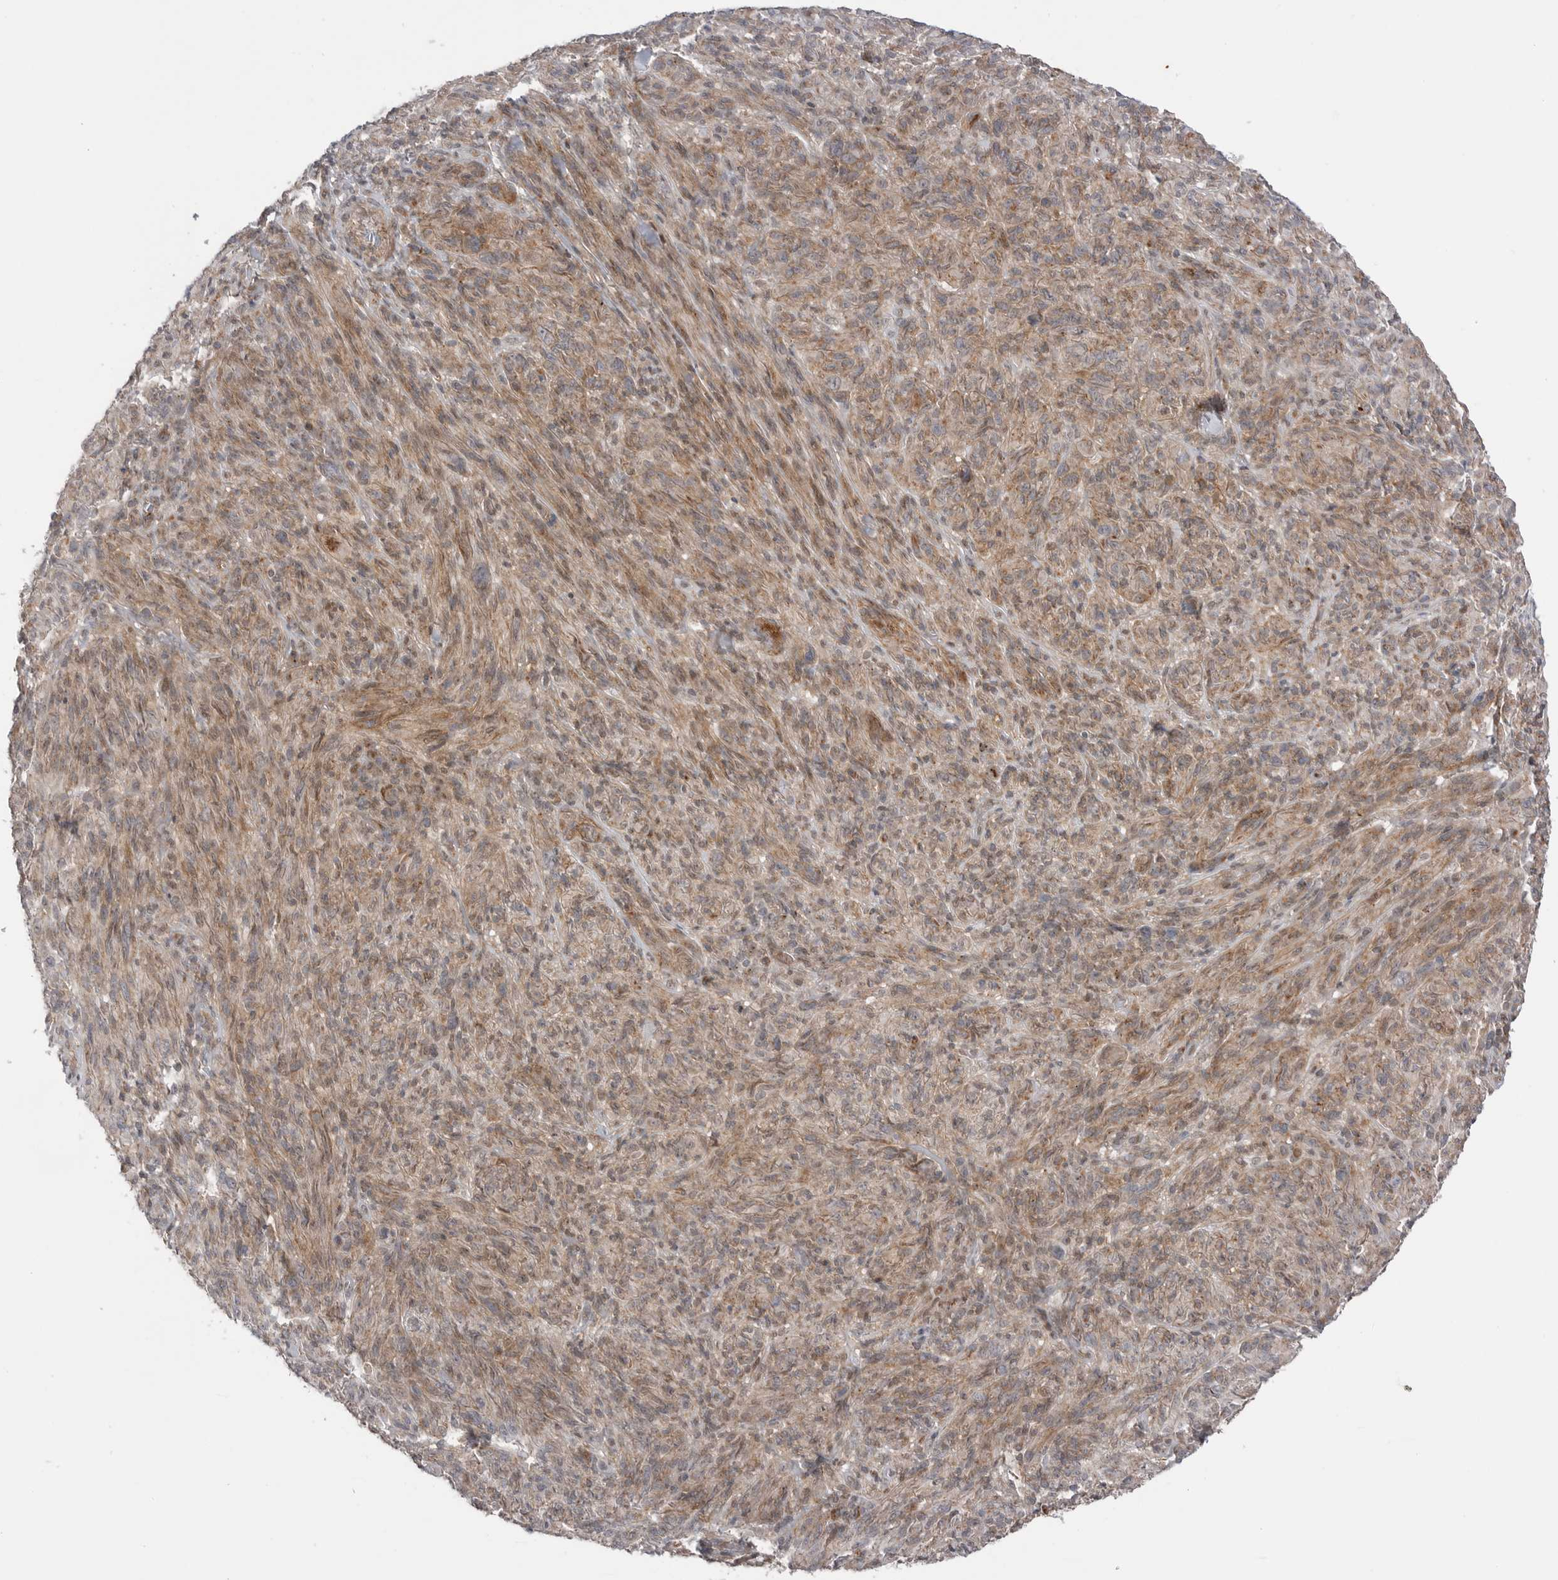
{"staining": {"intensity": "weak", "quantity": "25%-75%", "location": "cytoplasmic/membranous"}, "tissue": "melanoma", "cell_type": "Tumor cells", "image_type": "cancer", "snomed": [{"axis": "morphology", "description": "Malignant melanoma, NOS"}, {"axis": "topography", "description": "Skin of head"}], "caption": "Immunohistochemical staining of human melanoma exhibits low levels of weak cytoplasmic/membranous expression in approximately 25%-75% of tumor cells.", "gene": "PEAK1", "patient": {"sex": "male", "age": 96}}